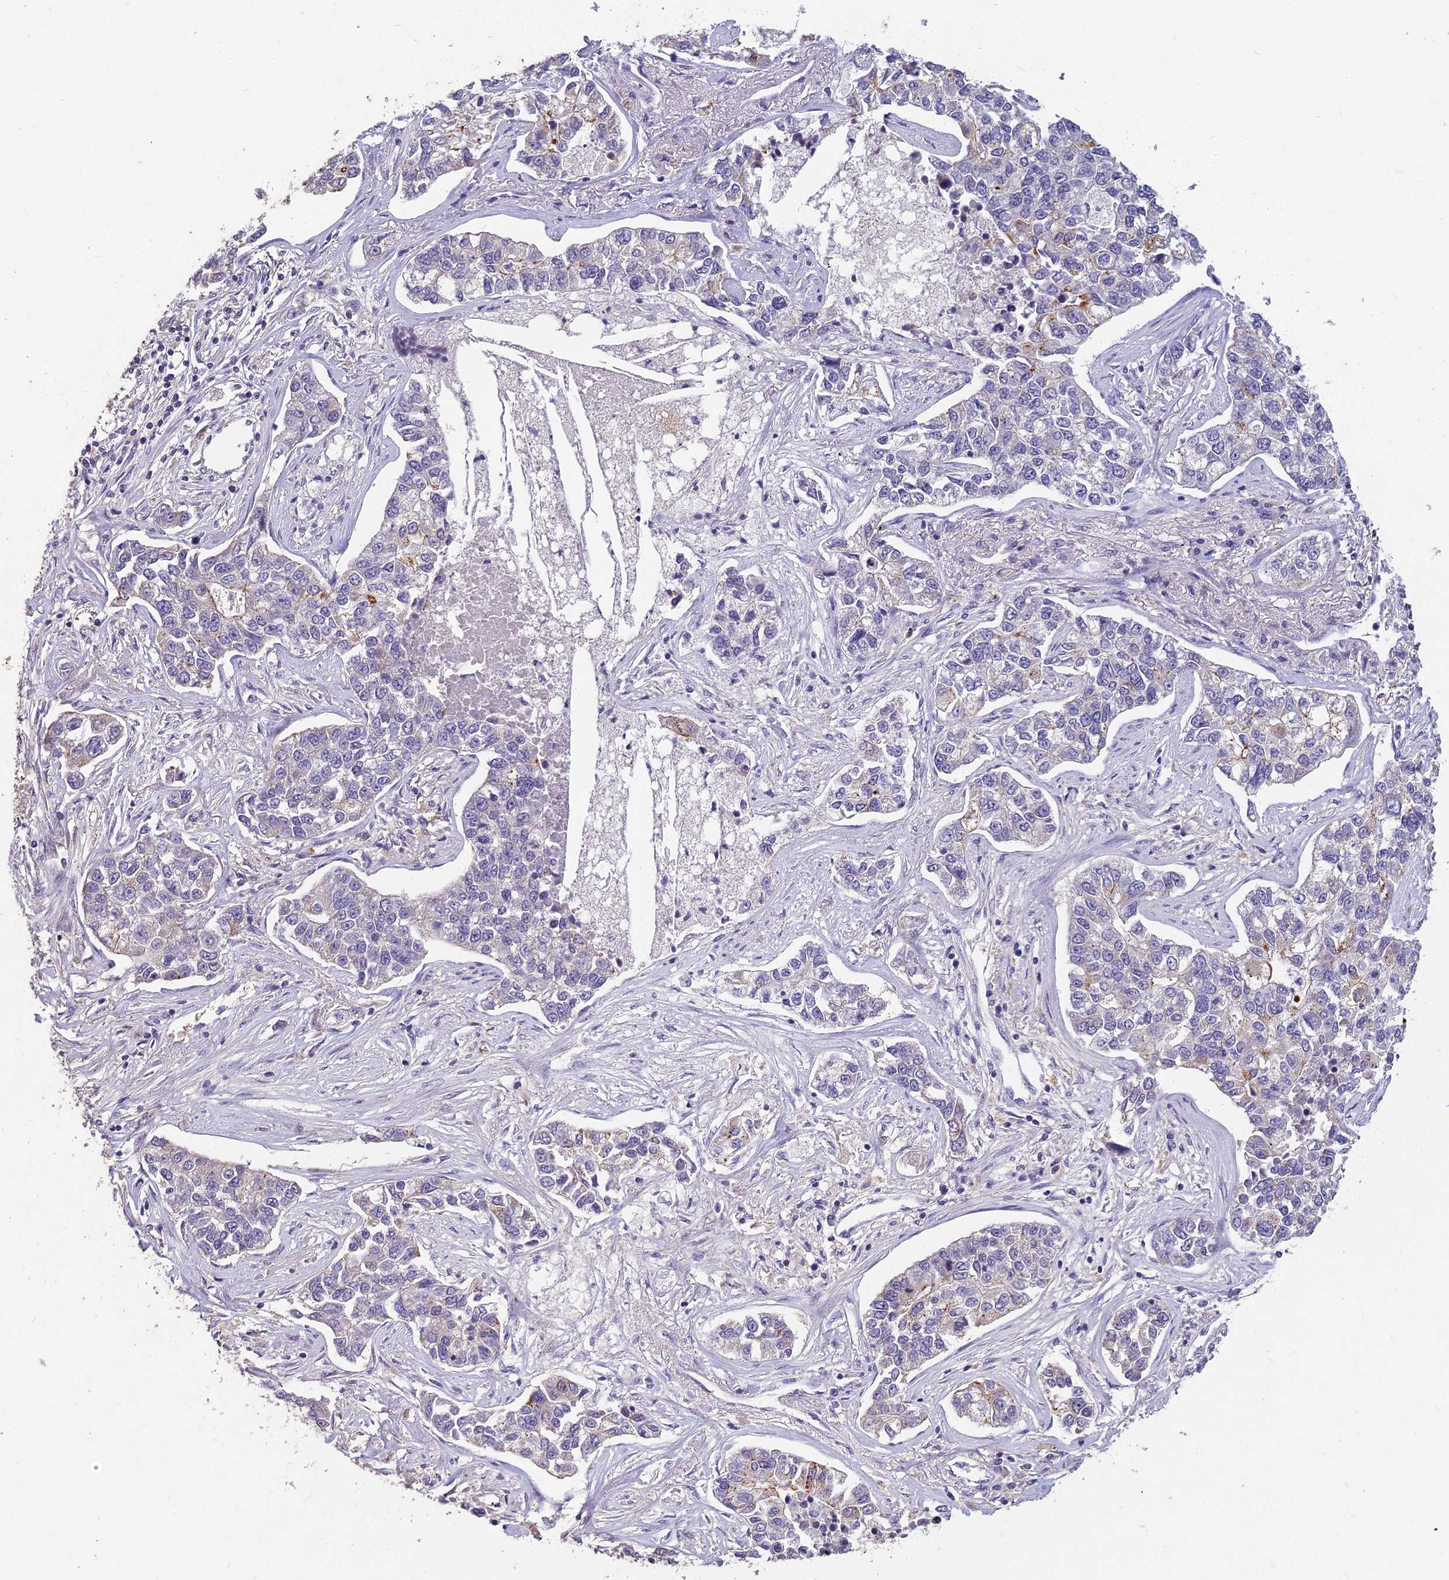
{"staining": {"intensity": "negative", "quantity": "none", "location": "none"}, "tissue": "lung cancer", "cell_type": "Tumor cells", "image_type": "cancer", "snomed": [{"axis": "morphology", "description": "Adenocarcinoma, NOS"}, {"axis": "topography", "description": "Lung"}], "caption": "Immunohistochemistry (IHC) image of human adenocarcinoma (lung) stained for a protein (brown), which demonstrates no expression in tumor cells.", "gene": "CEACAM16", "patient": {"sex": "male", "age": 49}}